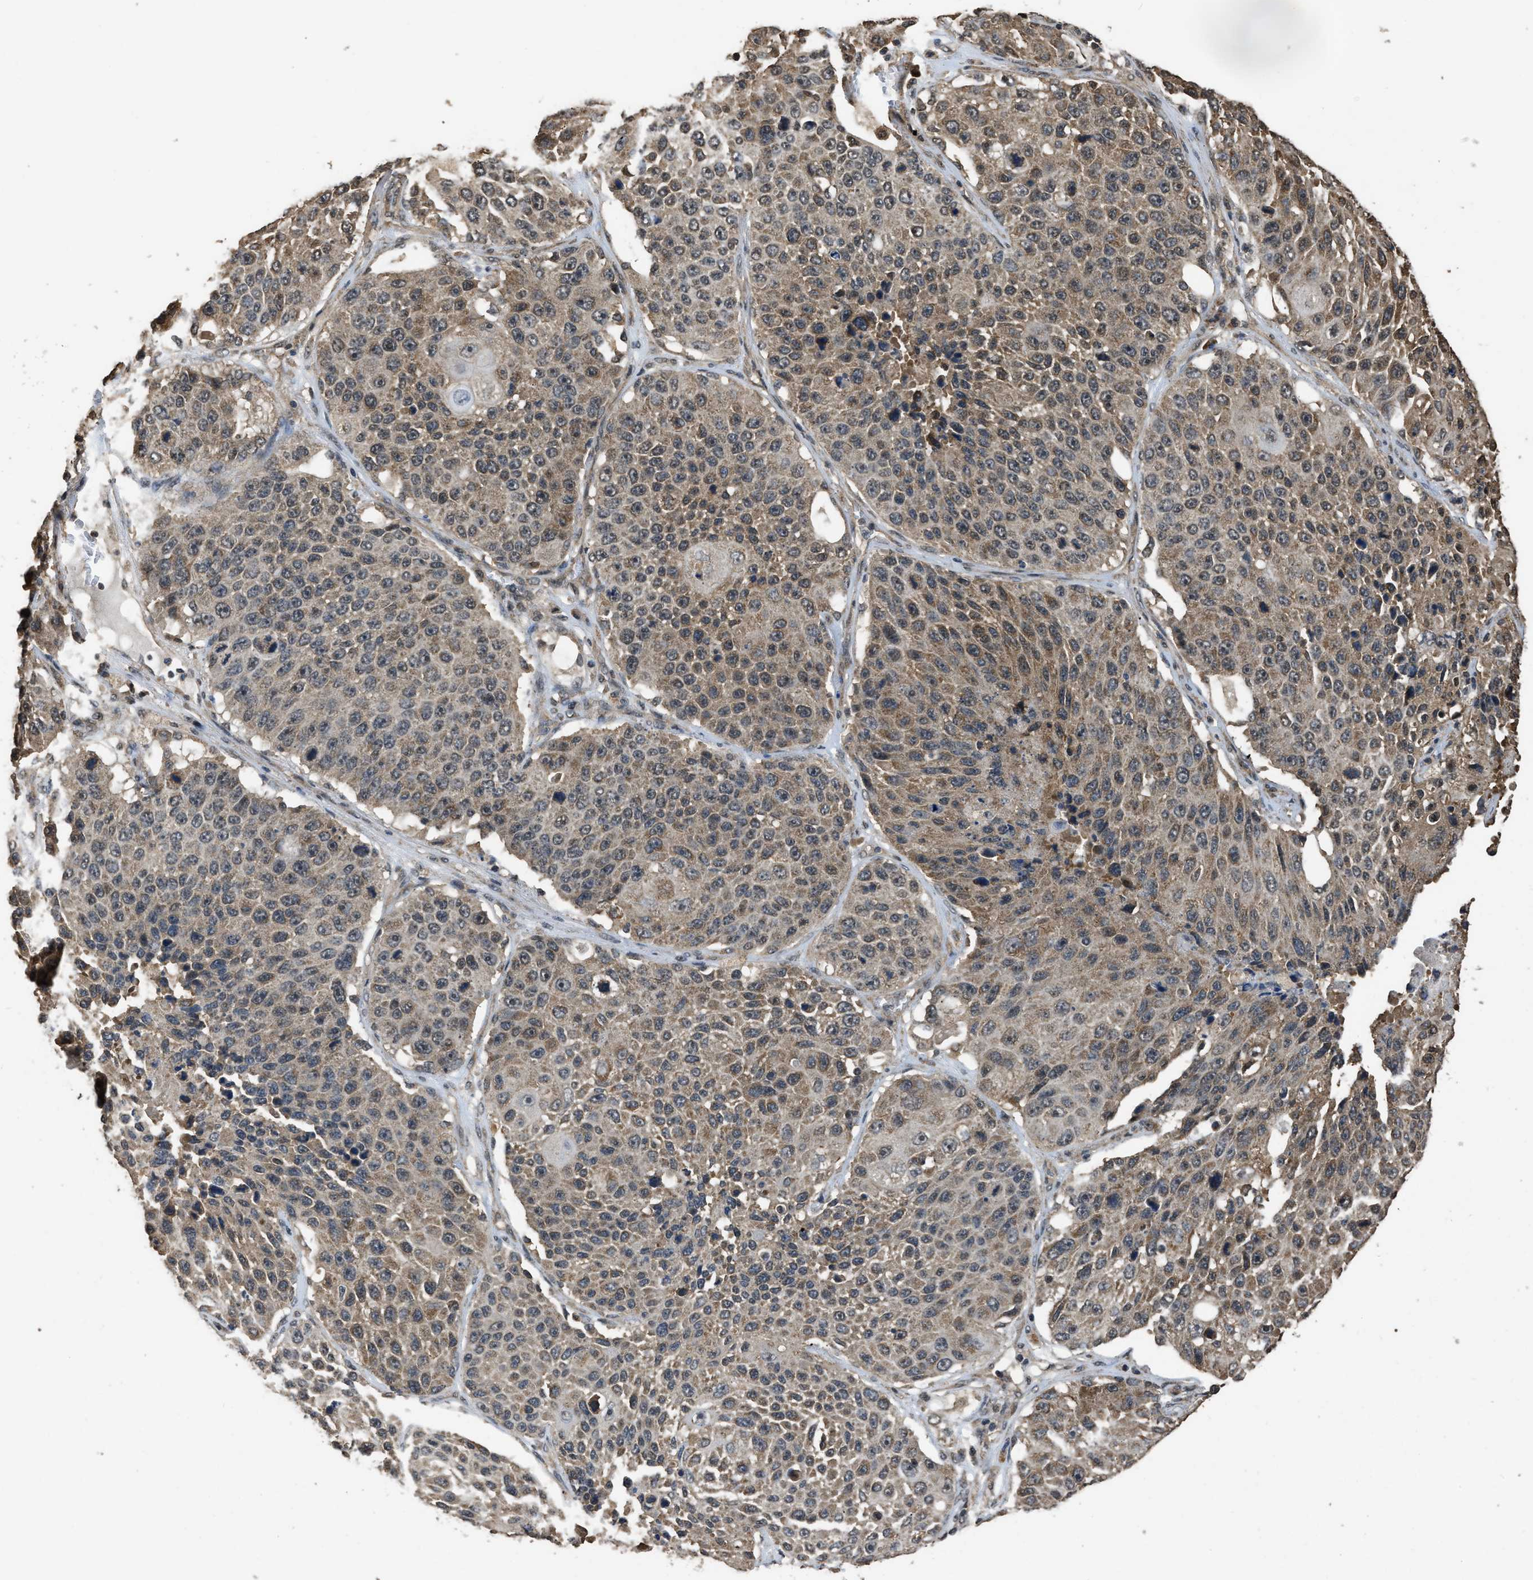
{"staining": {"intensity": "weak", "quantity": ">75%", "location": "cytoplasmic/membranous"}, "tissue": "lung cancer", "cell_type": "Tumor cells", "image_type": "cancer", "snomed": [{"axis": "morphology", "description": "Squamous cell carcinoma, NOS"}, {"axis": "topography", "description": "Lung"}], "caption": "Immunohistochemistry of human squamous cell carcinoma (lung) shows low levels of weak cytoplasmic/membranous staining in about >75% of tumor cells.", "gene": "DENND6B", "patient": {"sex": "male", "age": 61}}